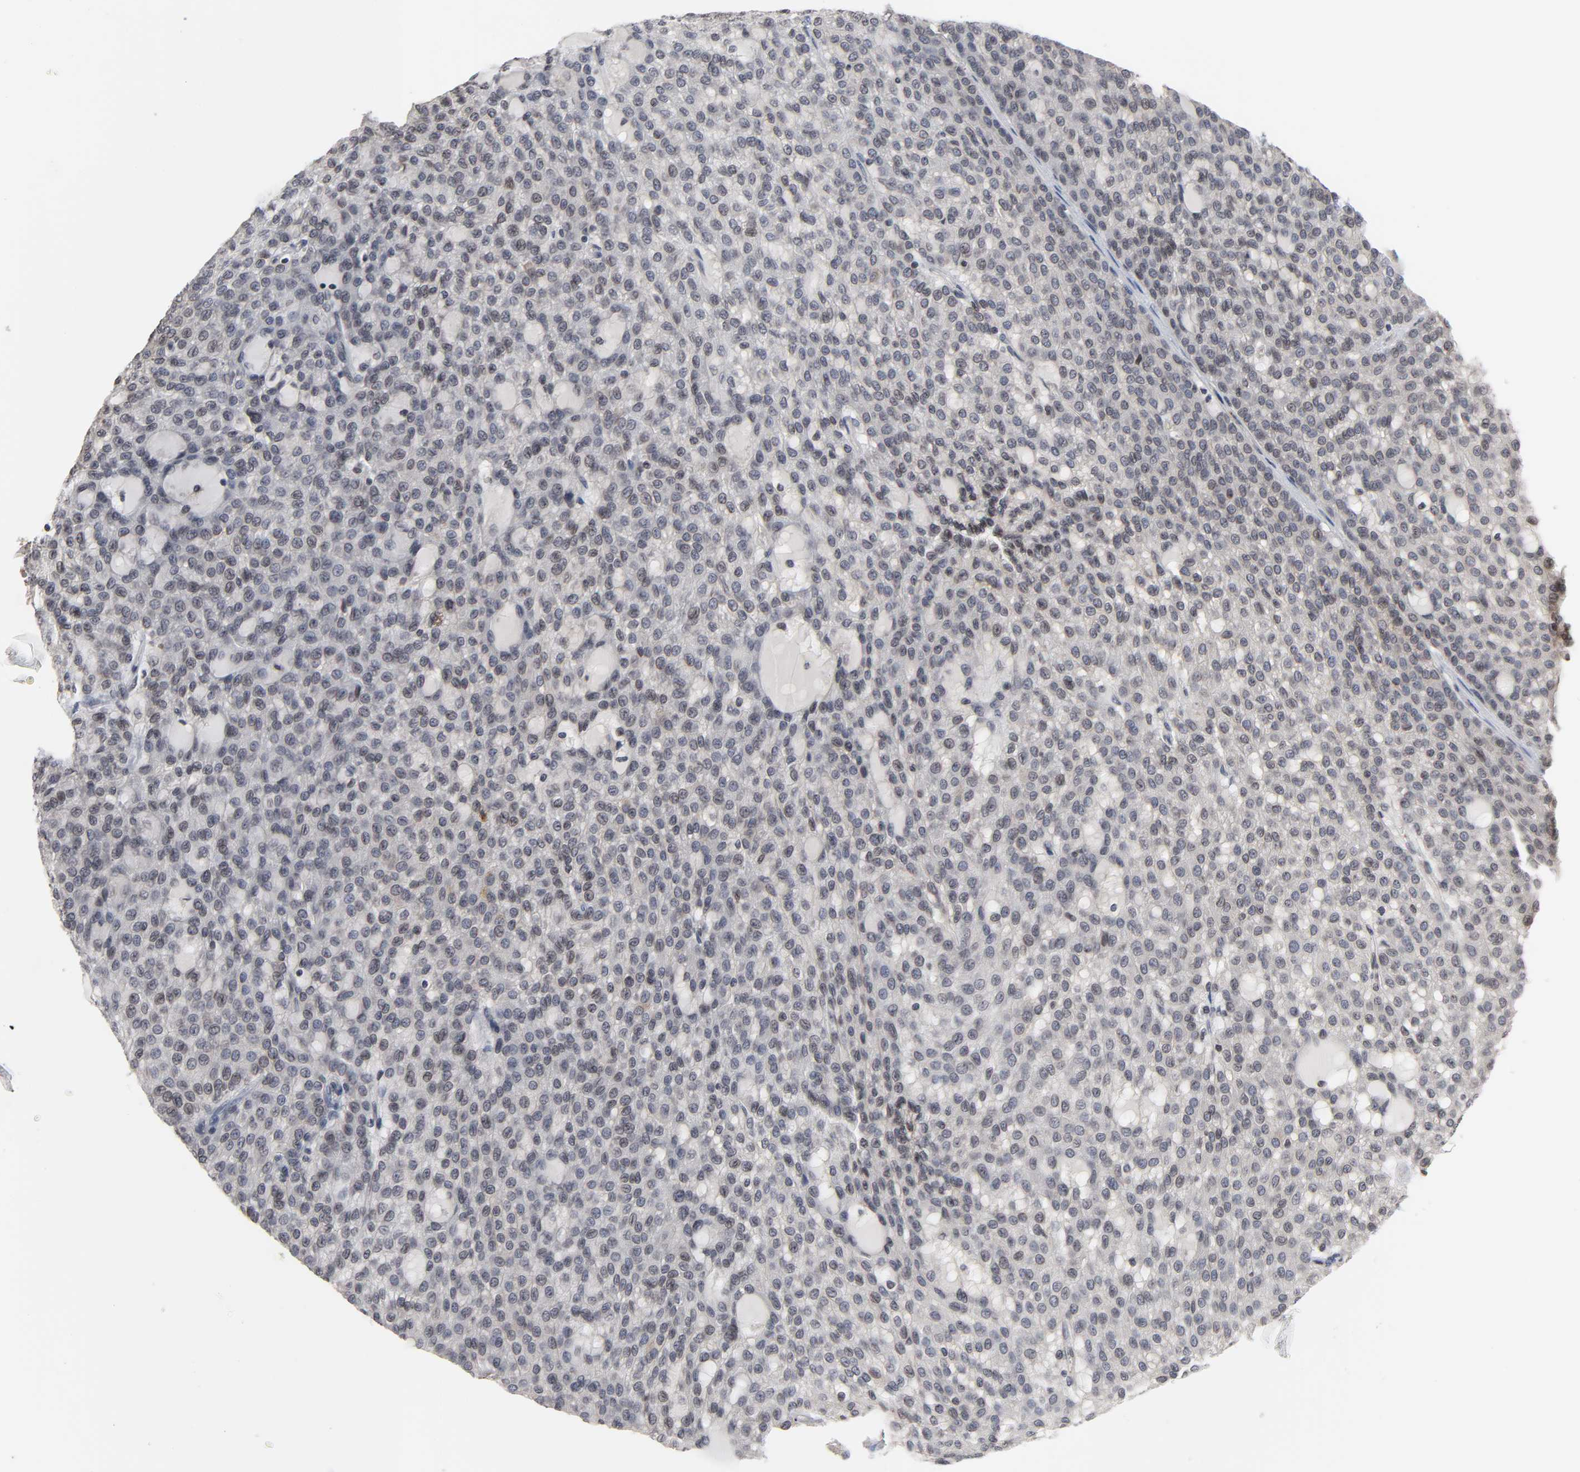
{"staining": {"intensity": "weak", "quantity": "<25%", "location": "cytoplasmic/membranous,nuclear"}, "tissue": "renal cancer", "cell_type": "Tumor cells", "image_type": "cancer", "snomed": [{"axis": "morphology", "description": "Adenocarcinoma, NOS"}, {"axis": "topography", "description": "Kidney"}], "caption": "Tumor cells show no significant staining in renal cancer.", "gene": "CCDC175", "patient": {"sex": "male", "age": 63}}